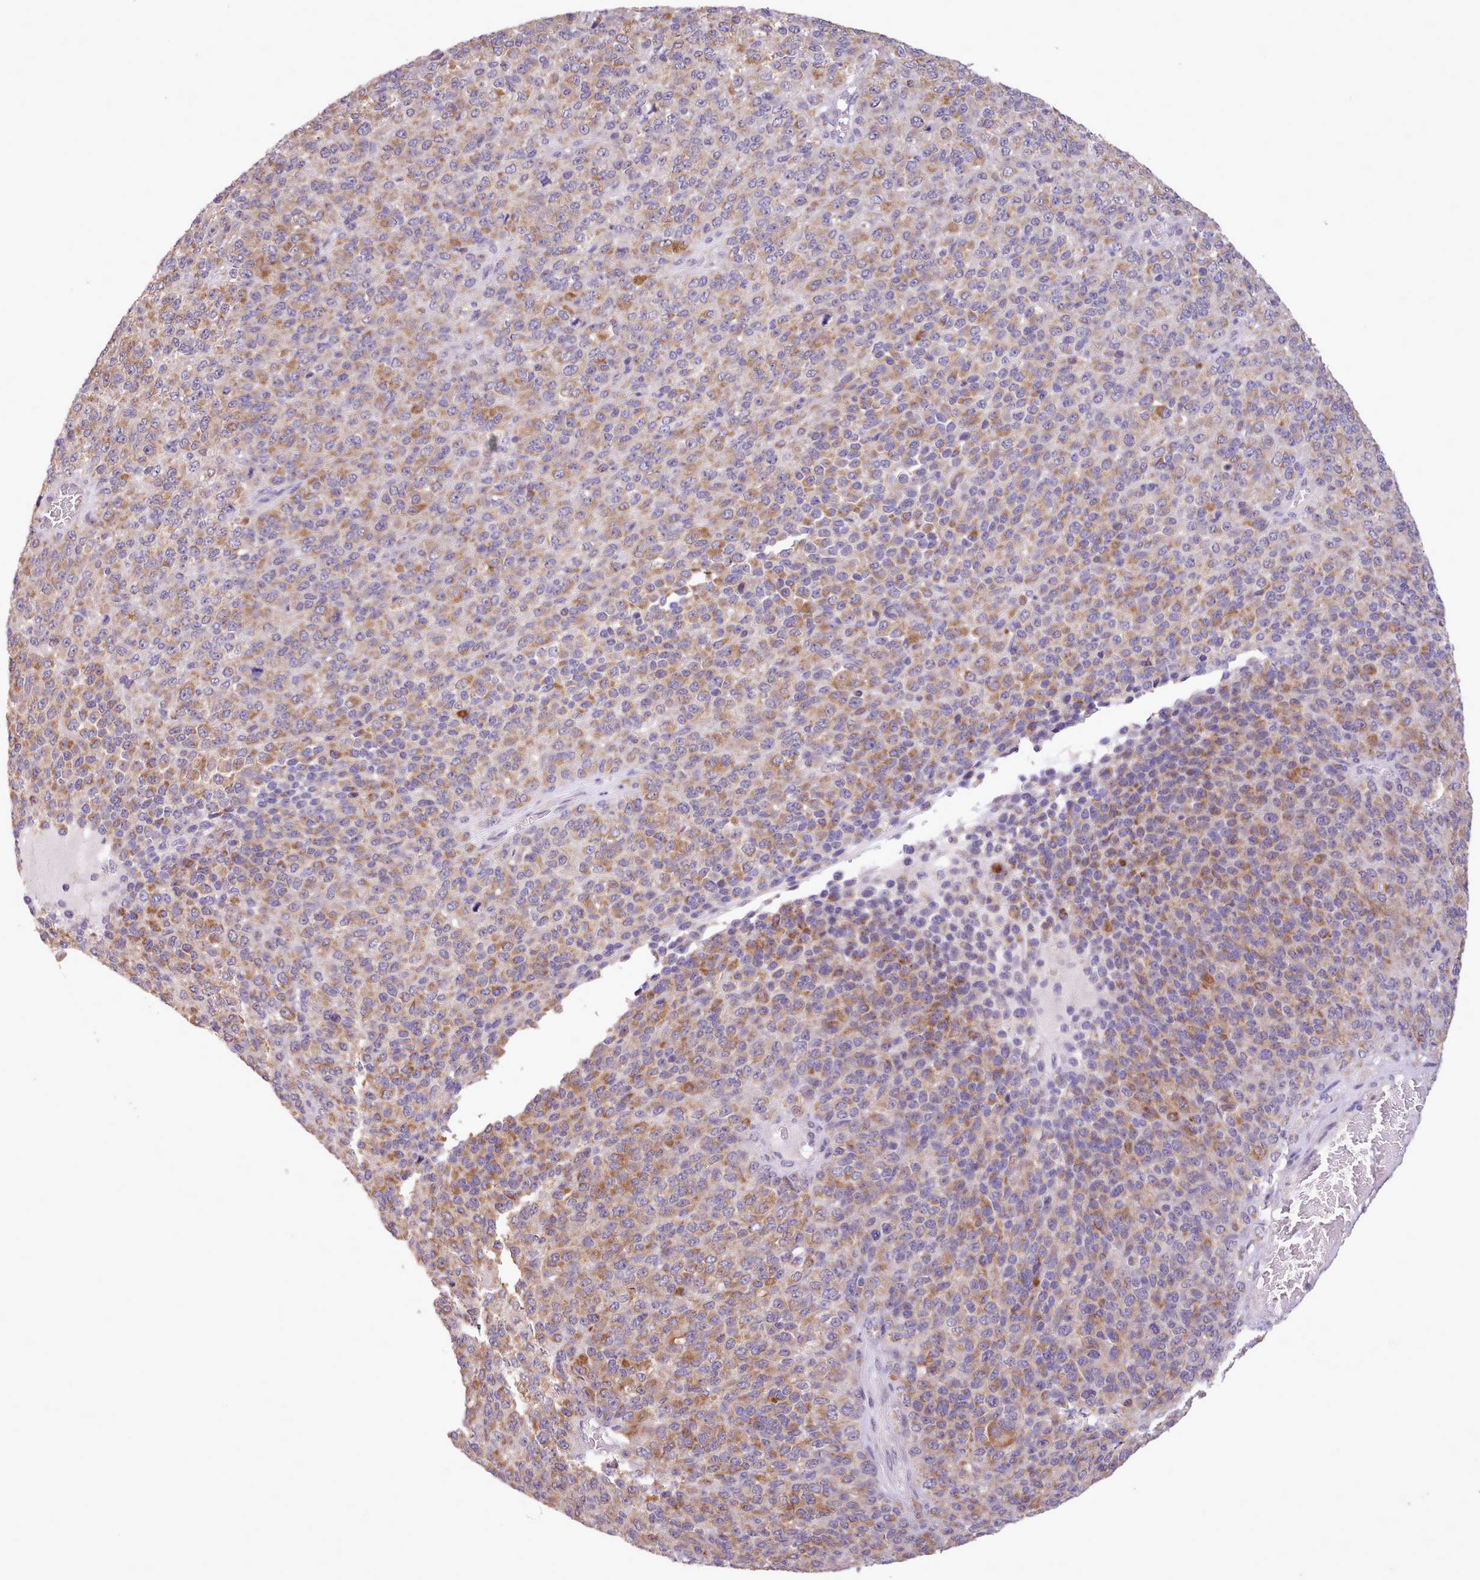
{"staining": {"intensity": "moderate", "quantity": ">75%", "location": "cytoplasmic/membranous"}, "tissue": "melanoma", "cell_type": "Tumor cells", "image_type": "cancer", "snomed": [{"axis": "morphology", "description": "Malignant melanoma, Metastatic site"}, {"axis": "topography", "description": "Brain"}], "caption": "Immunohistochemical staining of human malignant melanoma (metastatic site) displays moderate cytoplasmic/membranous protein positivity in about >75% of tumor cells. (DAB (3,3'-diaminobenzidine) IHC with brightfield microscopy, high magnification).", "gene": "ZNF607", "patient": {"sex": "female", "age": 56}}